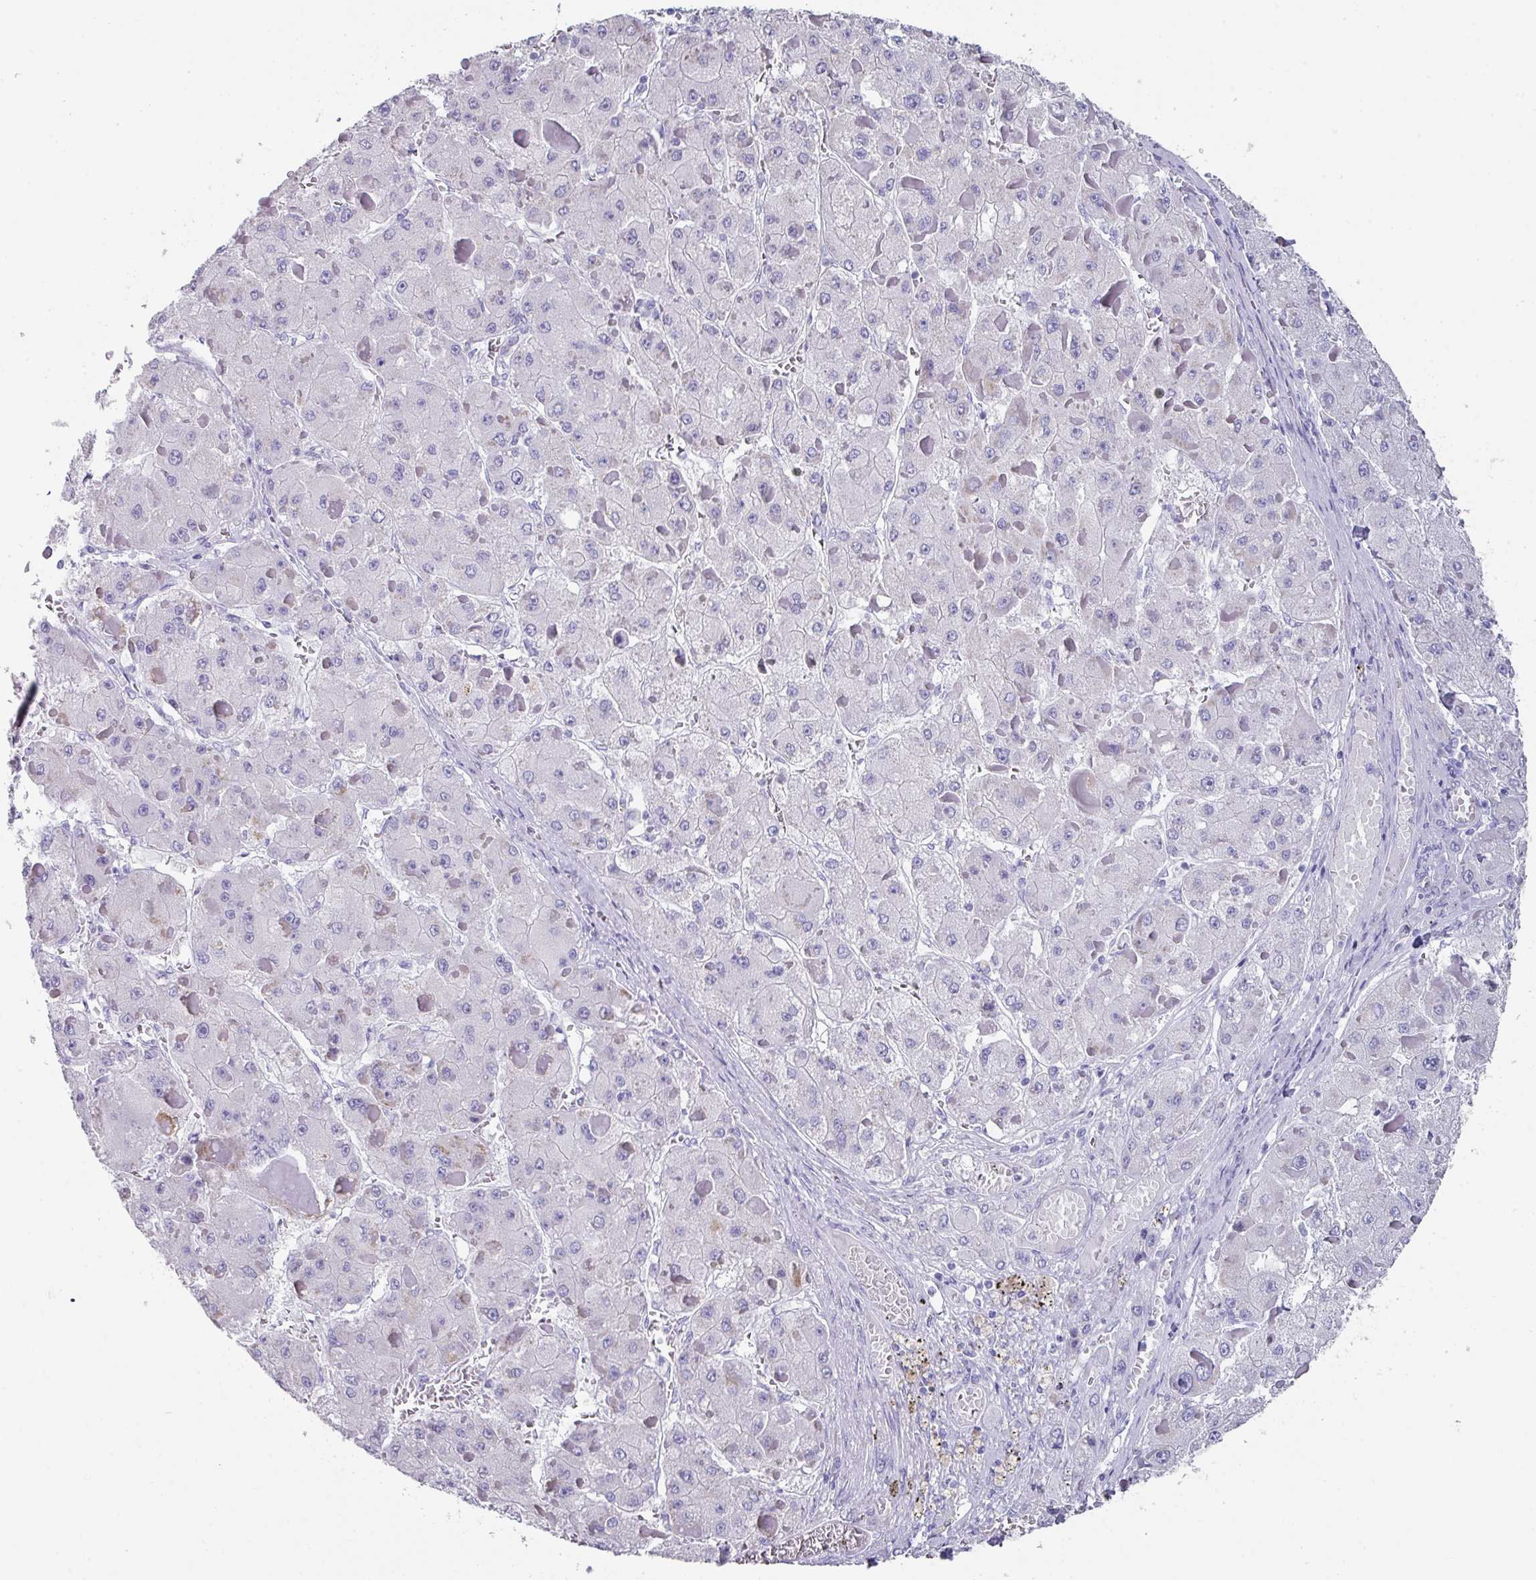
{"staining": {"intensity": "negative", "quantity": "none", "location": "none"}, "tissue": "liver cancer", "cell_type": "Tumor cells", "image_type": "cancer", "snomed": [{"axis": "morphology", "description": "Carcinoma, Hepatocellular, NOS"}, {"axis": "topography", "description": "Liver"}], "caption": "Tumor cells are negative for brown protein staining in hepatocellular carcinoma (liver).", "gene": "PEX10", "patient": {"sex": "female", "age": 73}}